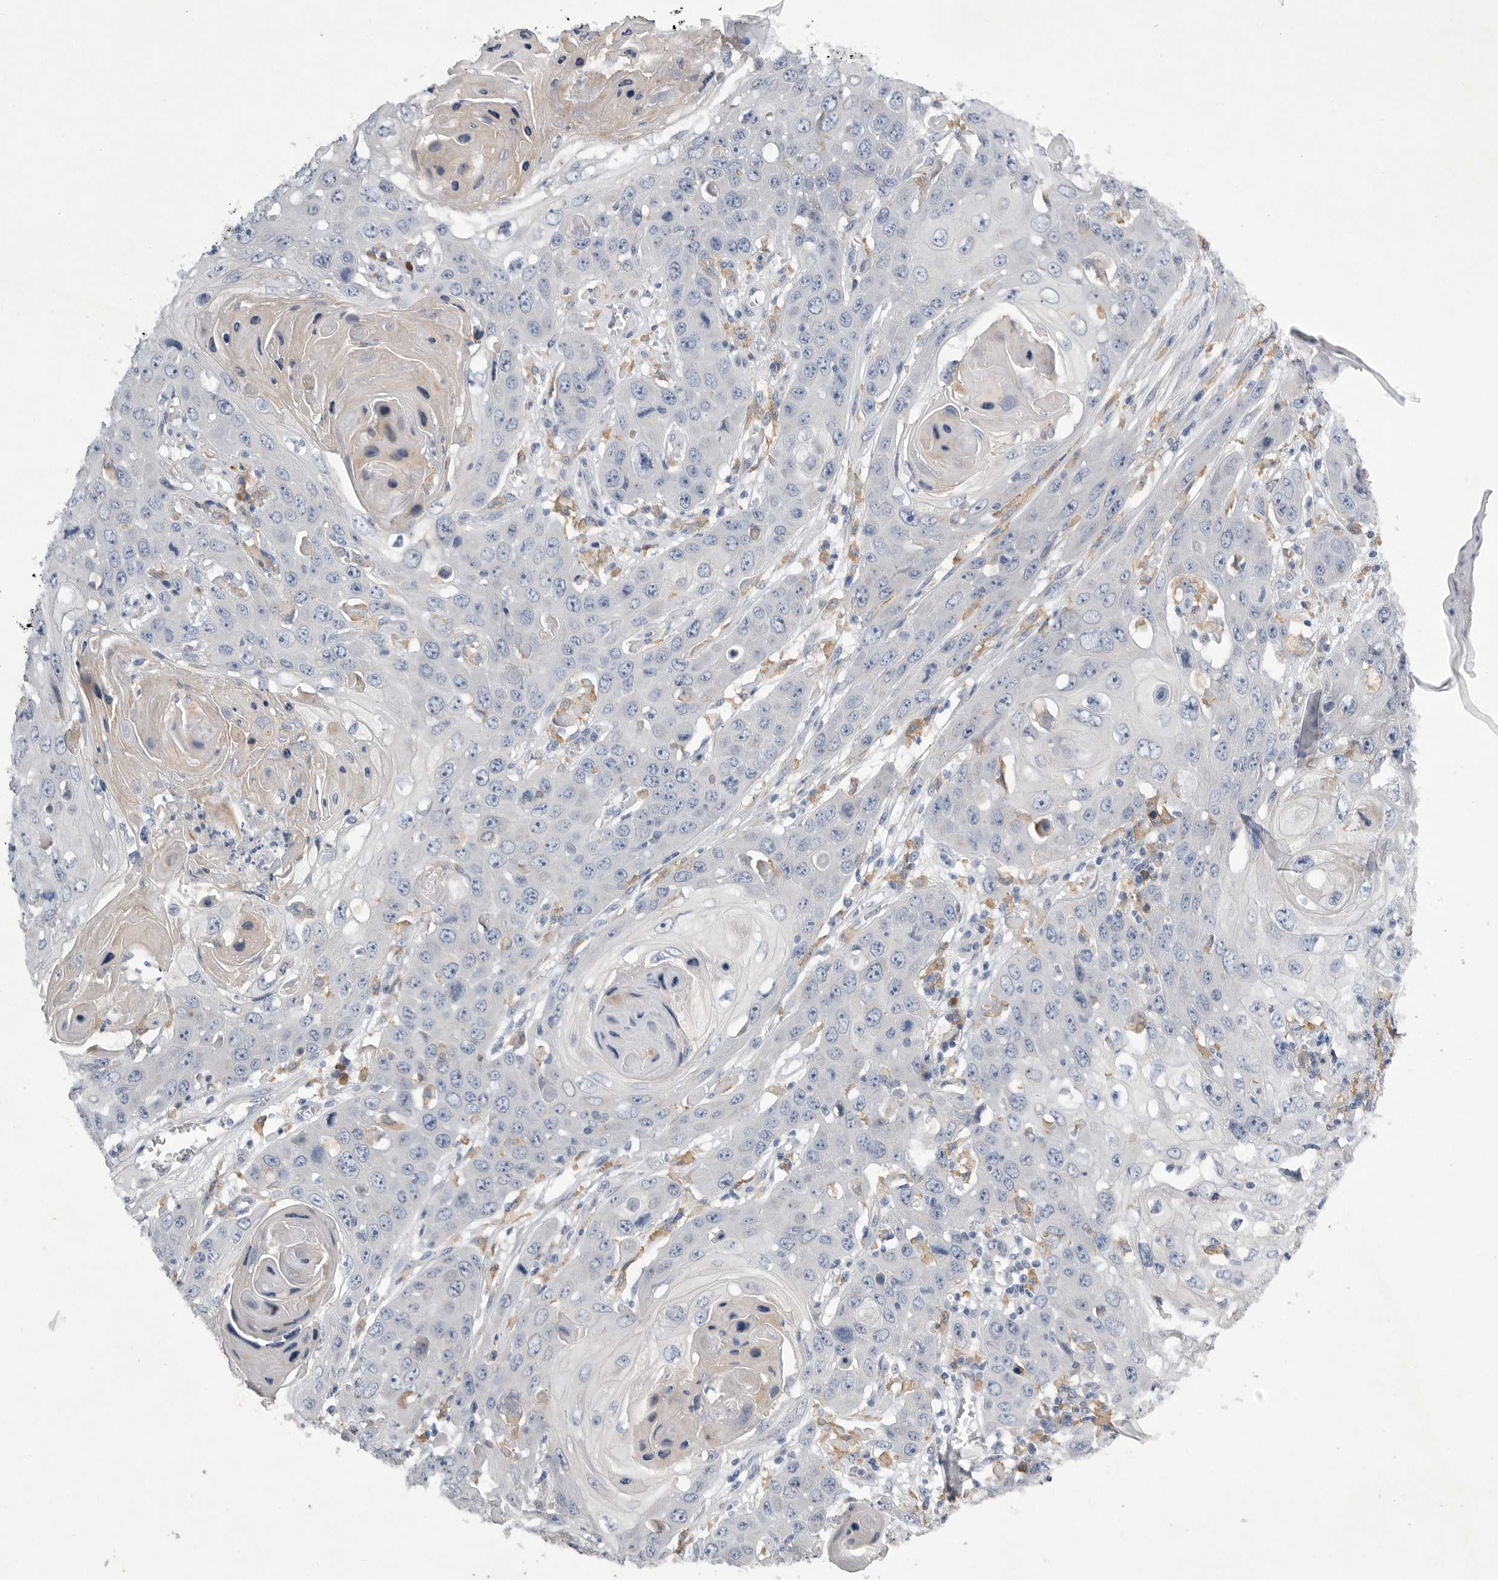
{"staining": {"intensity": "negative", "quantity": "none", "location": "none"}, "tissue": "skin cancer", "cell_type": "Tumor cells", "image_type": "cancer", "snomed": [{"axis": "morphology", "description": "Squamous cell carcinoma, NOS"}, {"axis": "topography", "description": "Skin"}], "caption": "Immunohistochemistry of skin squamous cell carcinoma shows no staining in tumor cells.", "gene": "EDEM3", "patient": {"sex": "male", "age": 55}}